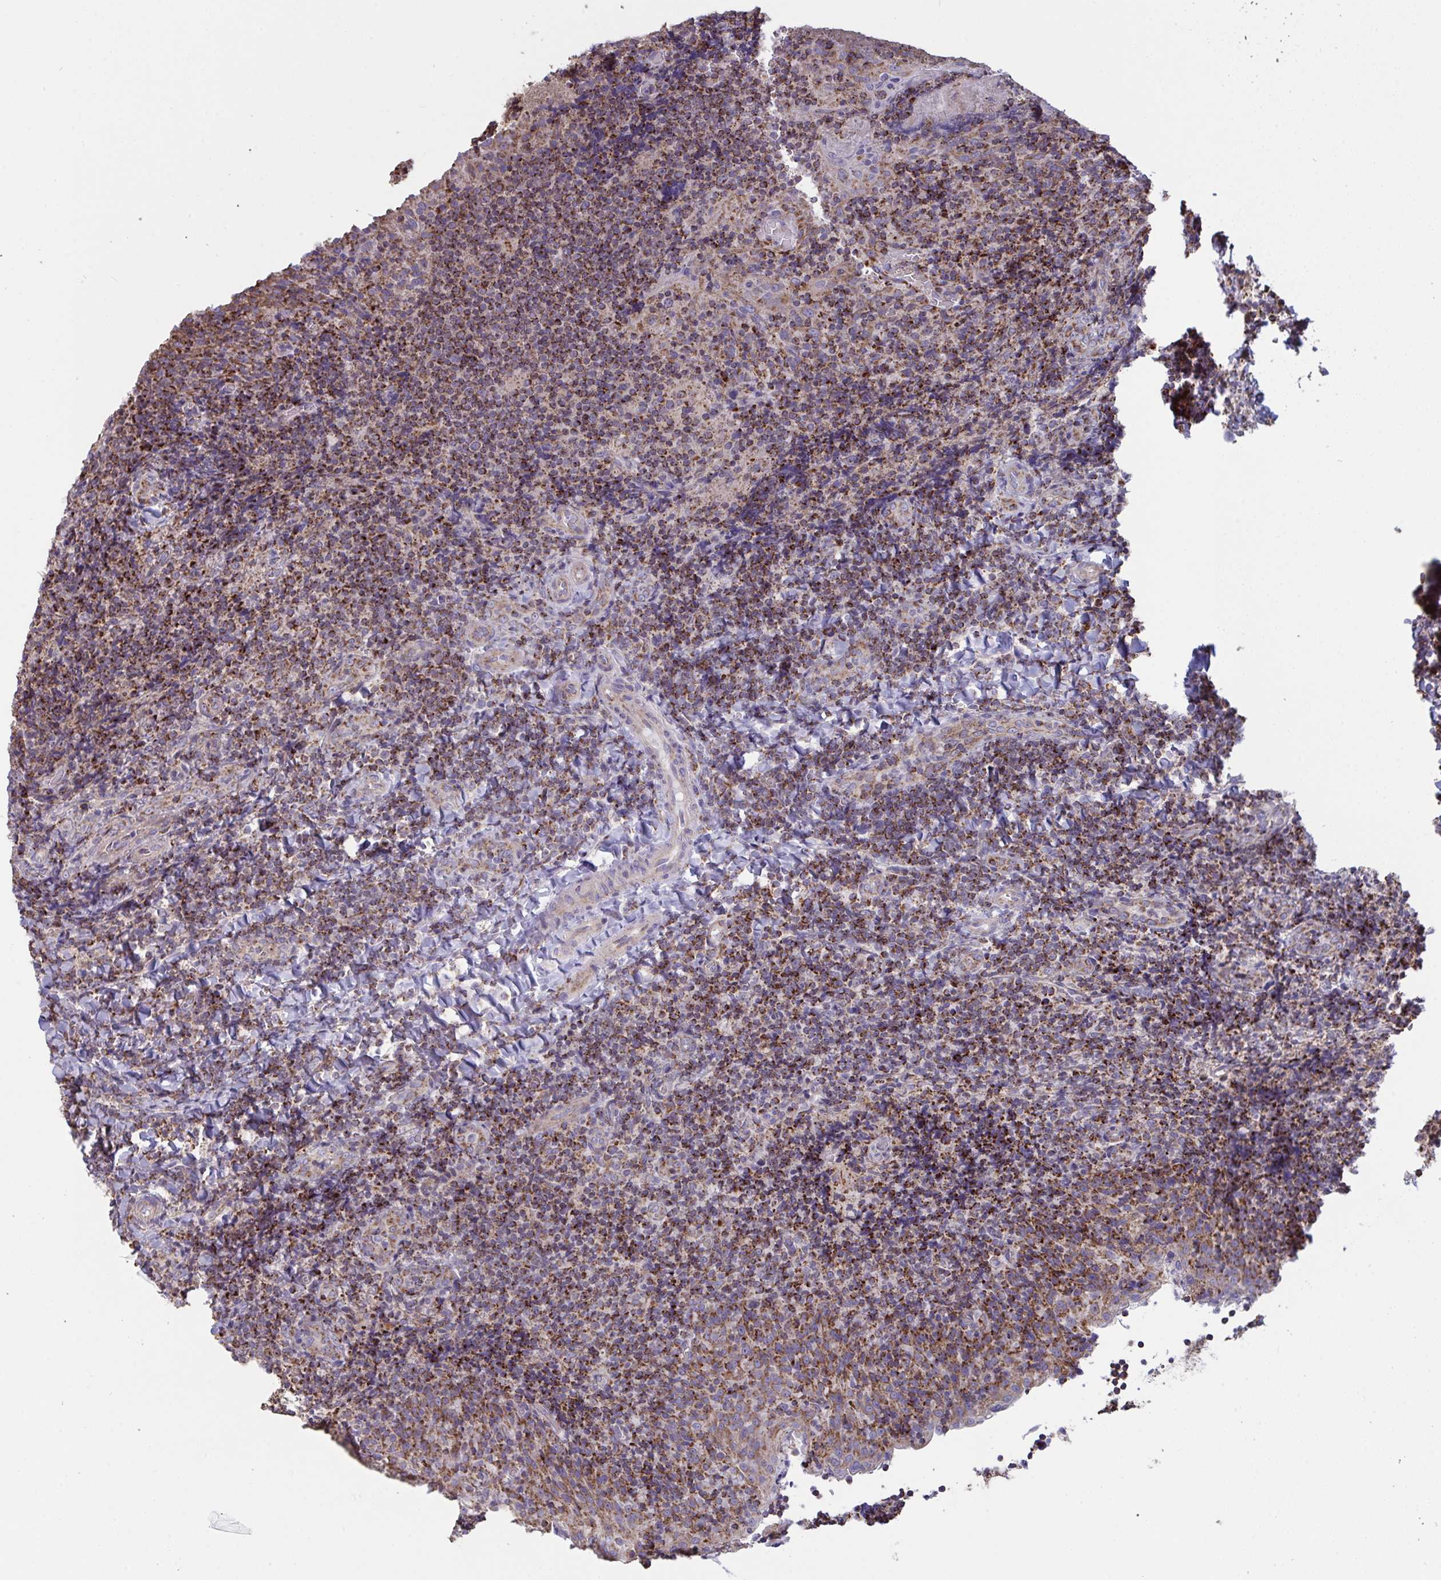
{"staining": {"intensity": "strong", "quantity": "25%-75%", "location": "cytoplasmic/membranous"}, "tissue": "tonsil", "cell_type": "Germinal center cells", "image_type": "normal", "snomed": [{"axis": "morphology", "description": "Normal tissue, NOS"}, {"axis": "topography", "description": "Tonsil"}], "caption": "This is a histology image of immunohistochemistry (IHC) staining of unremarkable tonsil, which shows strong staining in the cytoplasmic/membranous of germinal center cells.", "gene": "MICOS10", "patient": {"sex": "male", "age": 17}}